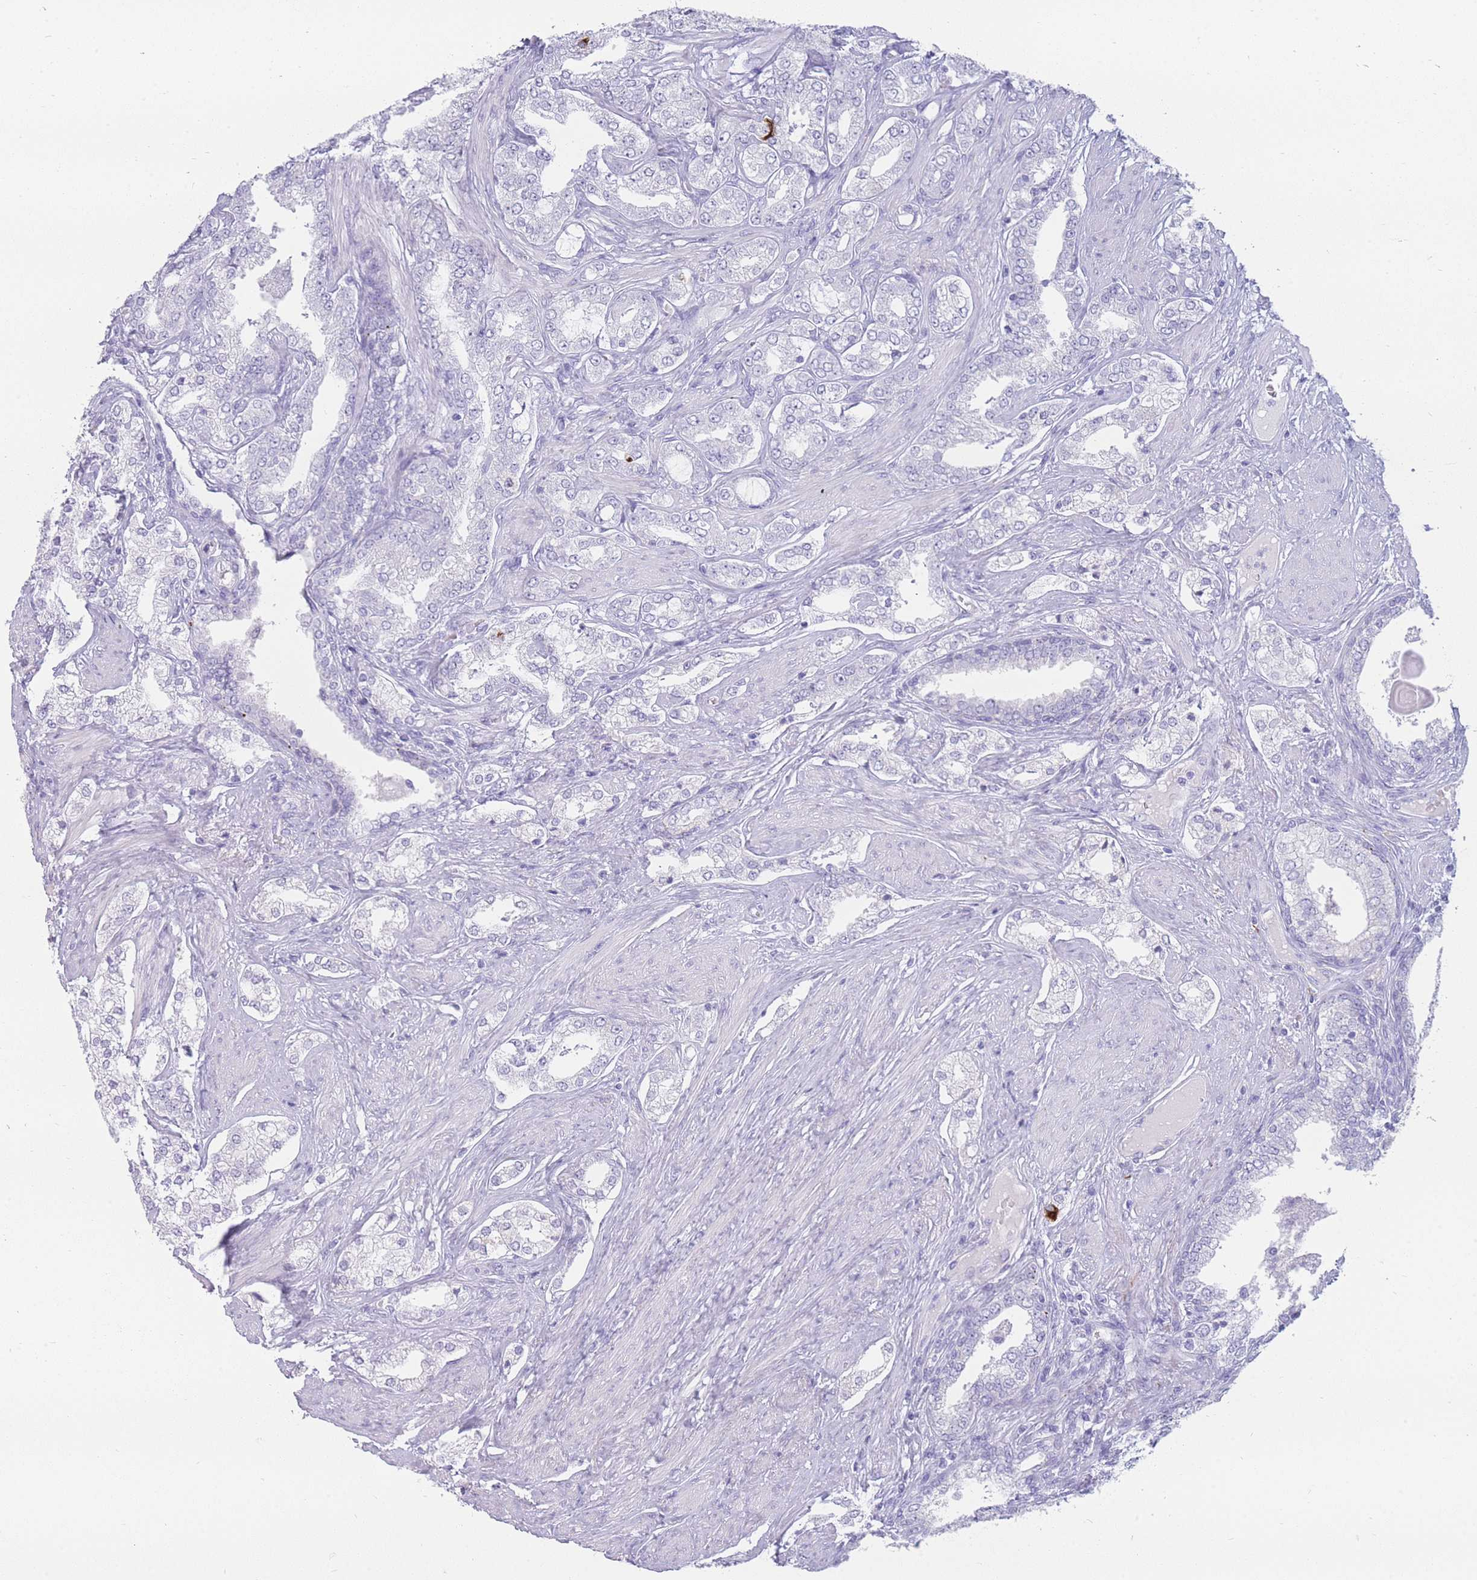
{"staining": {"intensity": "negative", "quantity": "none", "location": "none"}, "tissue": "prostate cancer", "cell_type": "Tumor cells", "image_type": "cancer", "snomed": [{"axis": "morphology", "description": "Adenocarcinoma, High grade"}, {"axis": "topography", "description": "Prostate"}], "caption": "A high-resolution photomicrograph shows immunohistochemistry staining of adenocarcinoma (high-grade) (prostate), which demonstrates no significant expression in tumor cells.", "gene": "UPK1A", "patient": {"sex": "male", "age": 71}}